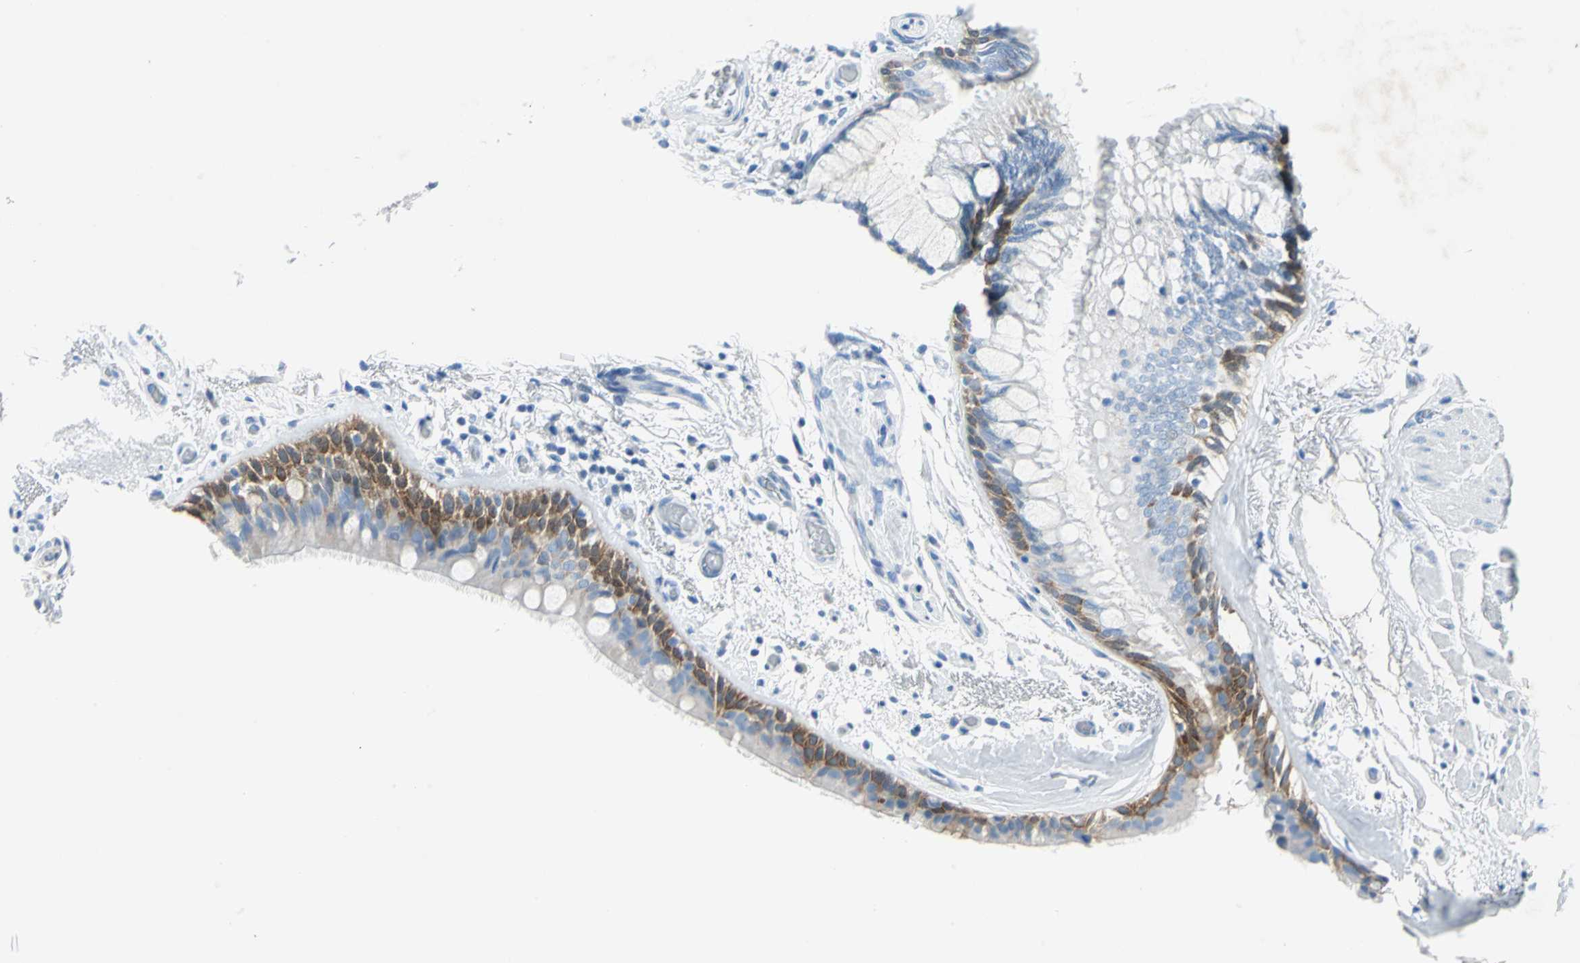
{"staining": {"intensity": "moderate", "quantity": "25%-75%", "location": "cytoplasmic/membranous"}, "tissue": "bronchus", "cell_type": "Respiratory epithelial cells", "image_type": "normal", "snomed": [{"axis": "morphology", "description": "Normal tissue, NOS"}, {"axis": "morphology", "description": "Adenocarcinoma, NOS"}, {"axis": "topography", "description": "Bronchus"}, {"axis": "topography", "description": "Lung"}], "caption": "Respiratory epithelial cells demonstrate medium levels of moderate cytoplasmic/membranous positivity in approximately 25%-75% of cells in benign bronchus.", "gene": "SFN", "patient": {"sex": "female", "age": 54}}